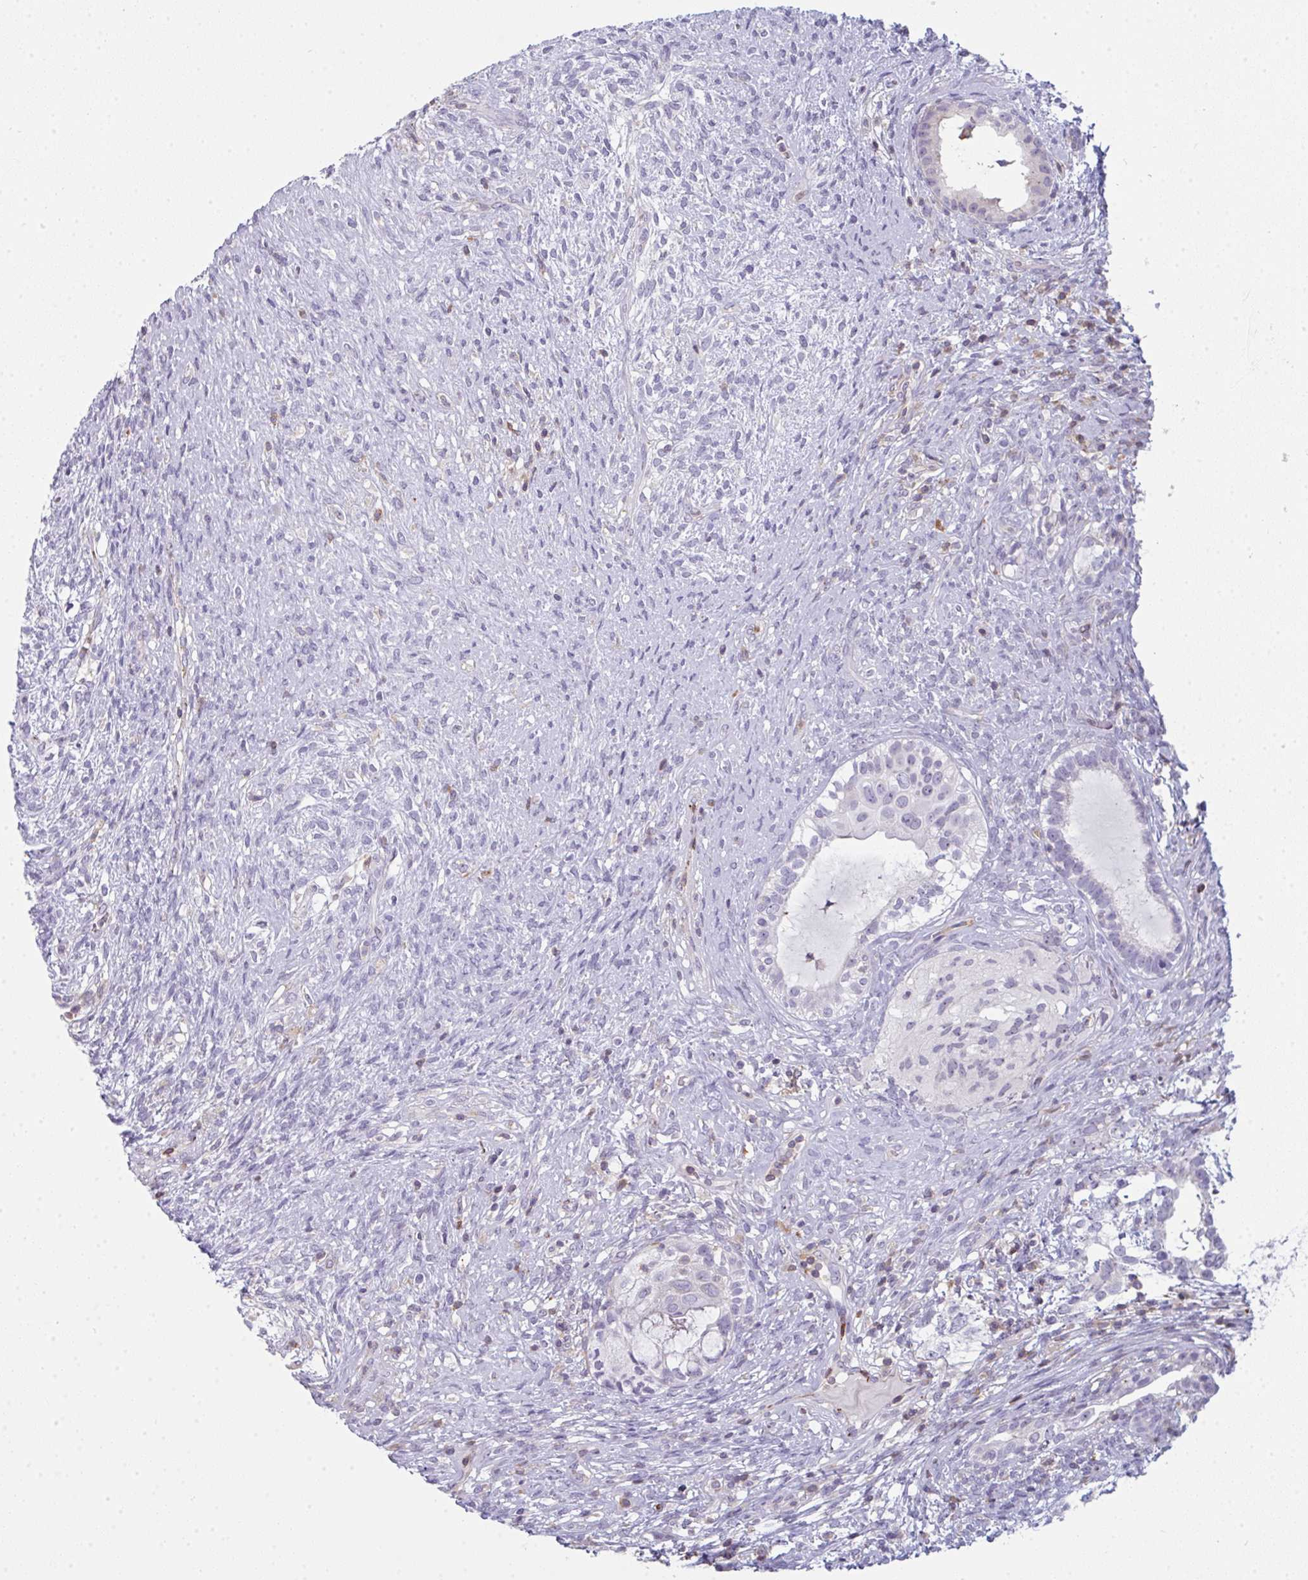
{"staining": {"intensity": "negative", "quantity": "none", "location": "none"}, "tissue": "testis cancer", "cell_type": "Tumor cells", "image_type": "cancer", "snomed": [{"axis": "morphology", "description": "Seminoma, NOS"}, {"axis": "morphology", "description": "Carcinoma, Embryonal, NOS"}, {"axis": "topography", "description": "Testis"}], "caption": "A high-resolution histopathology image shows immunohistochemistry staining of testis embryonal carcinoma, which exhibits no significant expression in tumor cells.", "gene": "CD80", "patient": {"sex": "male", "age": 41}}